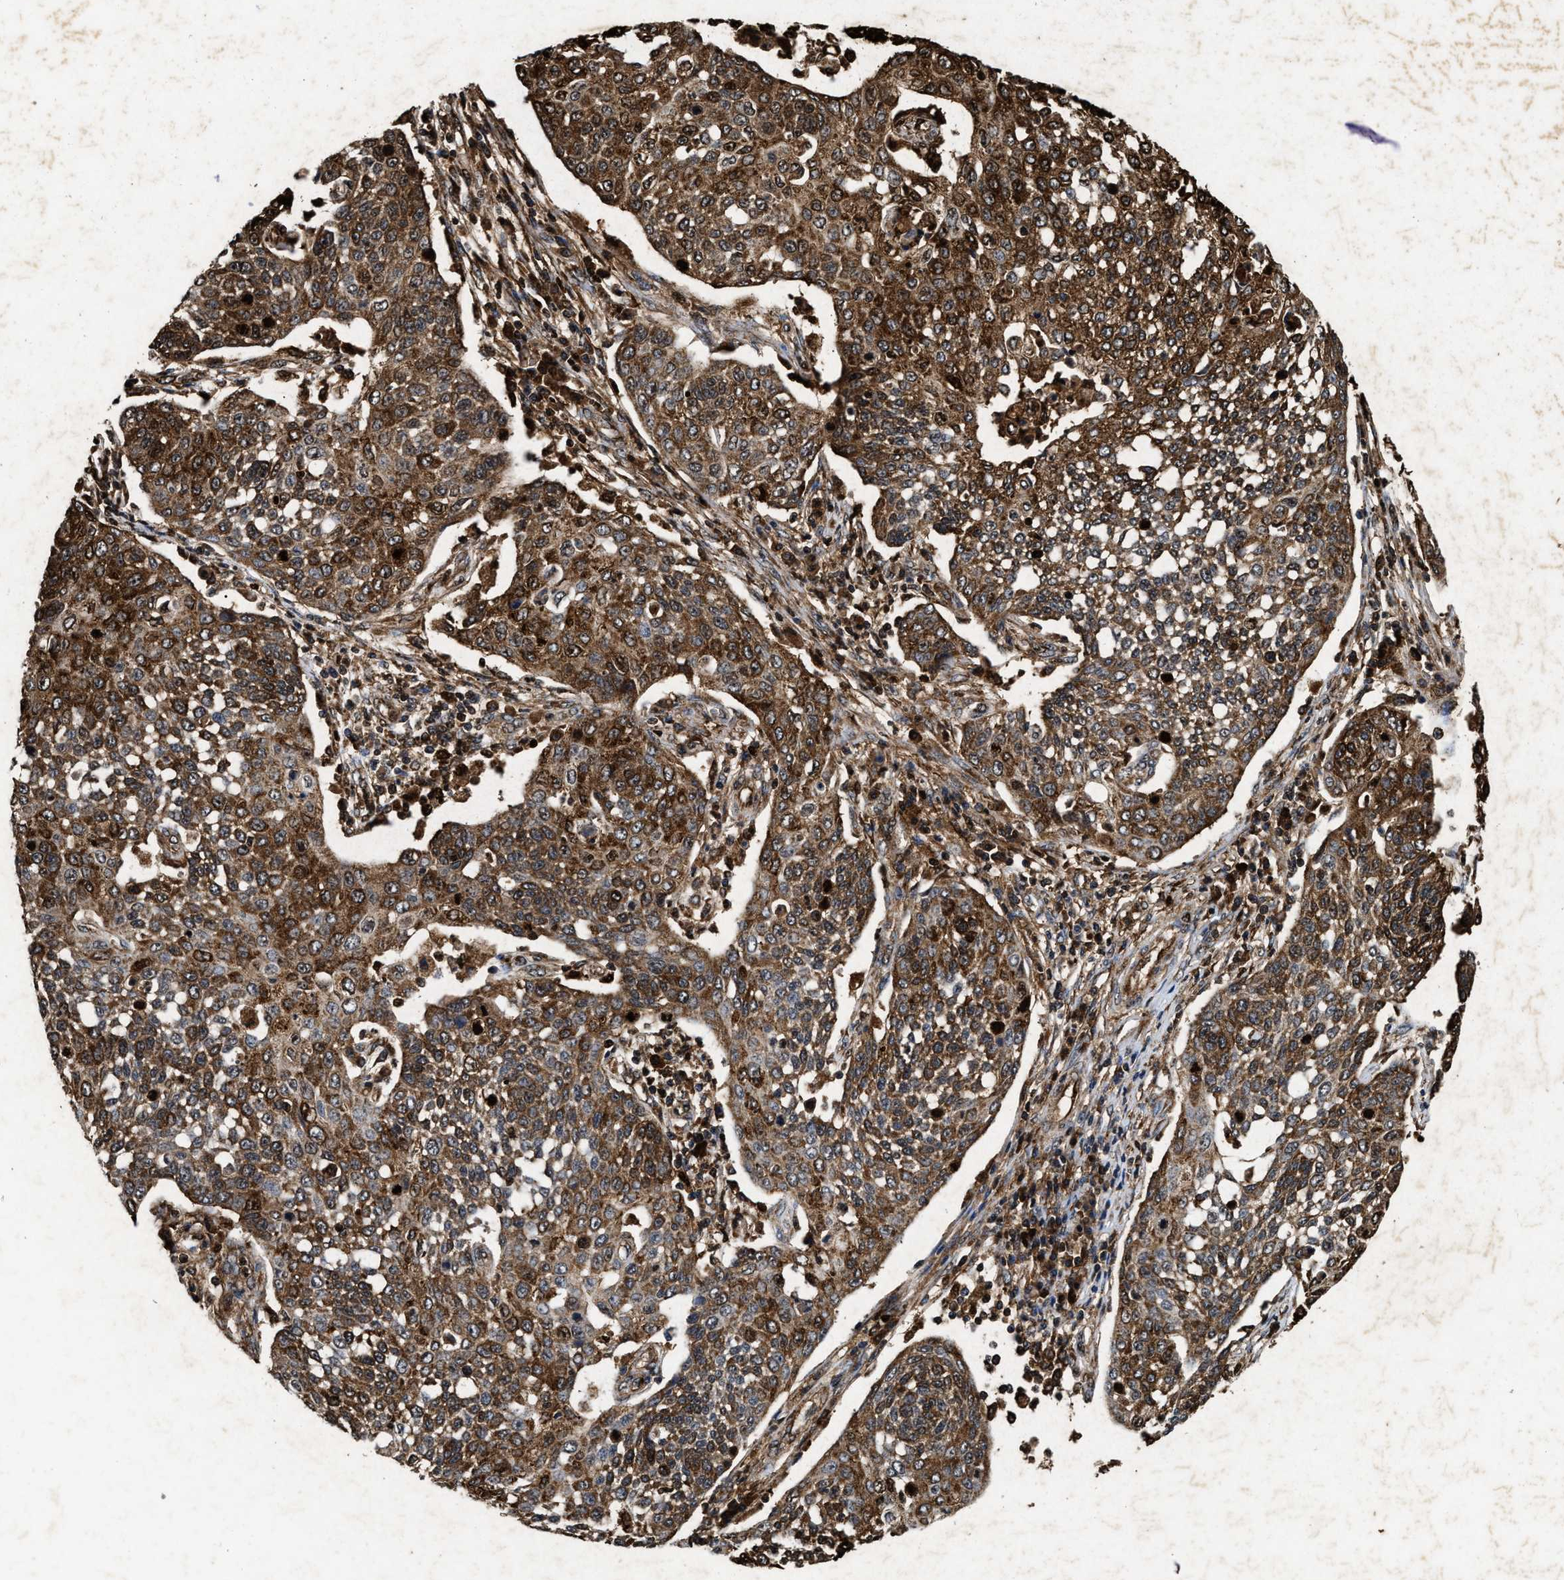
{"staining": {"intensity": "strong", "quantity": ">75%", "location": "cytoplasmic/membranous,nuclear"}, "tissue": "cervical cancer", "cell_type": "Tumor cells", "image_type": "cancer", "snomed": [{"axis": "morphology", "description": "Squamous cell carcinoma, NOS"}, {"axis": "topography", "description": "Cervix"}], "caption": "Immunohistochemical staining of human squamous cell carcinoma (cervical) demonstrates high levels of strong cytoplasmic/membranous and nuclear protein positivity in approximately >75% of tumor cells. The protein is shown in brown color, while the nuclei are stained blue.", "gene": "ACOX1", "patient": {"sex": "female", "age": 34}}